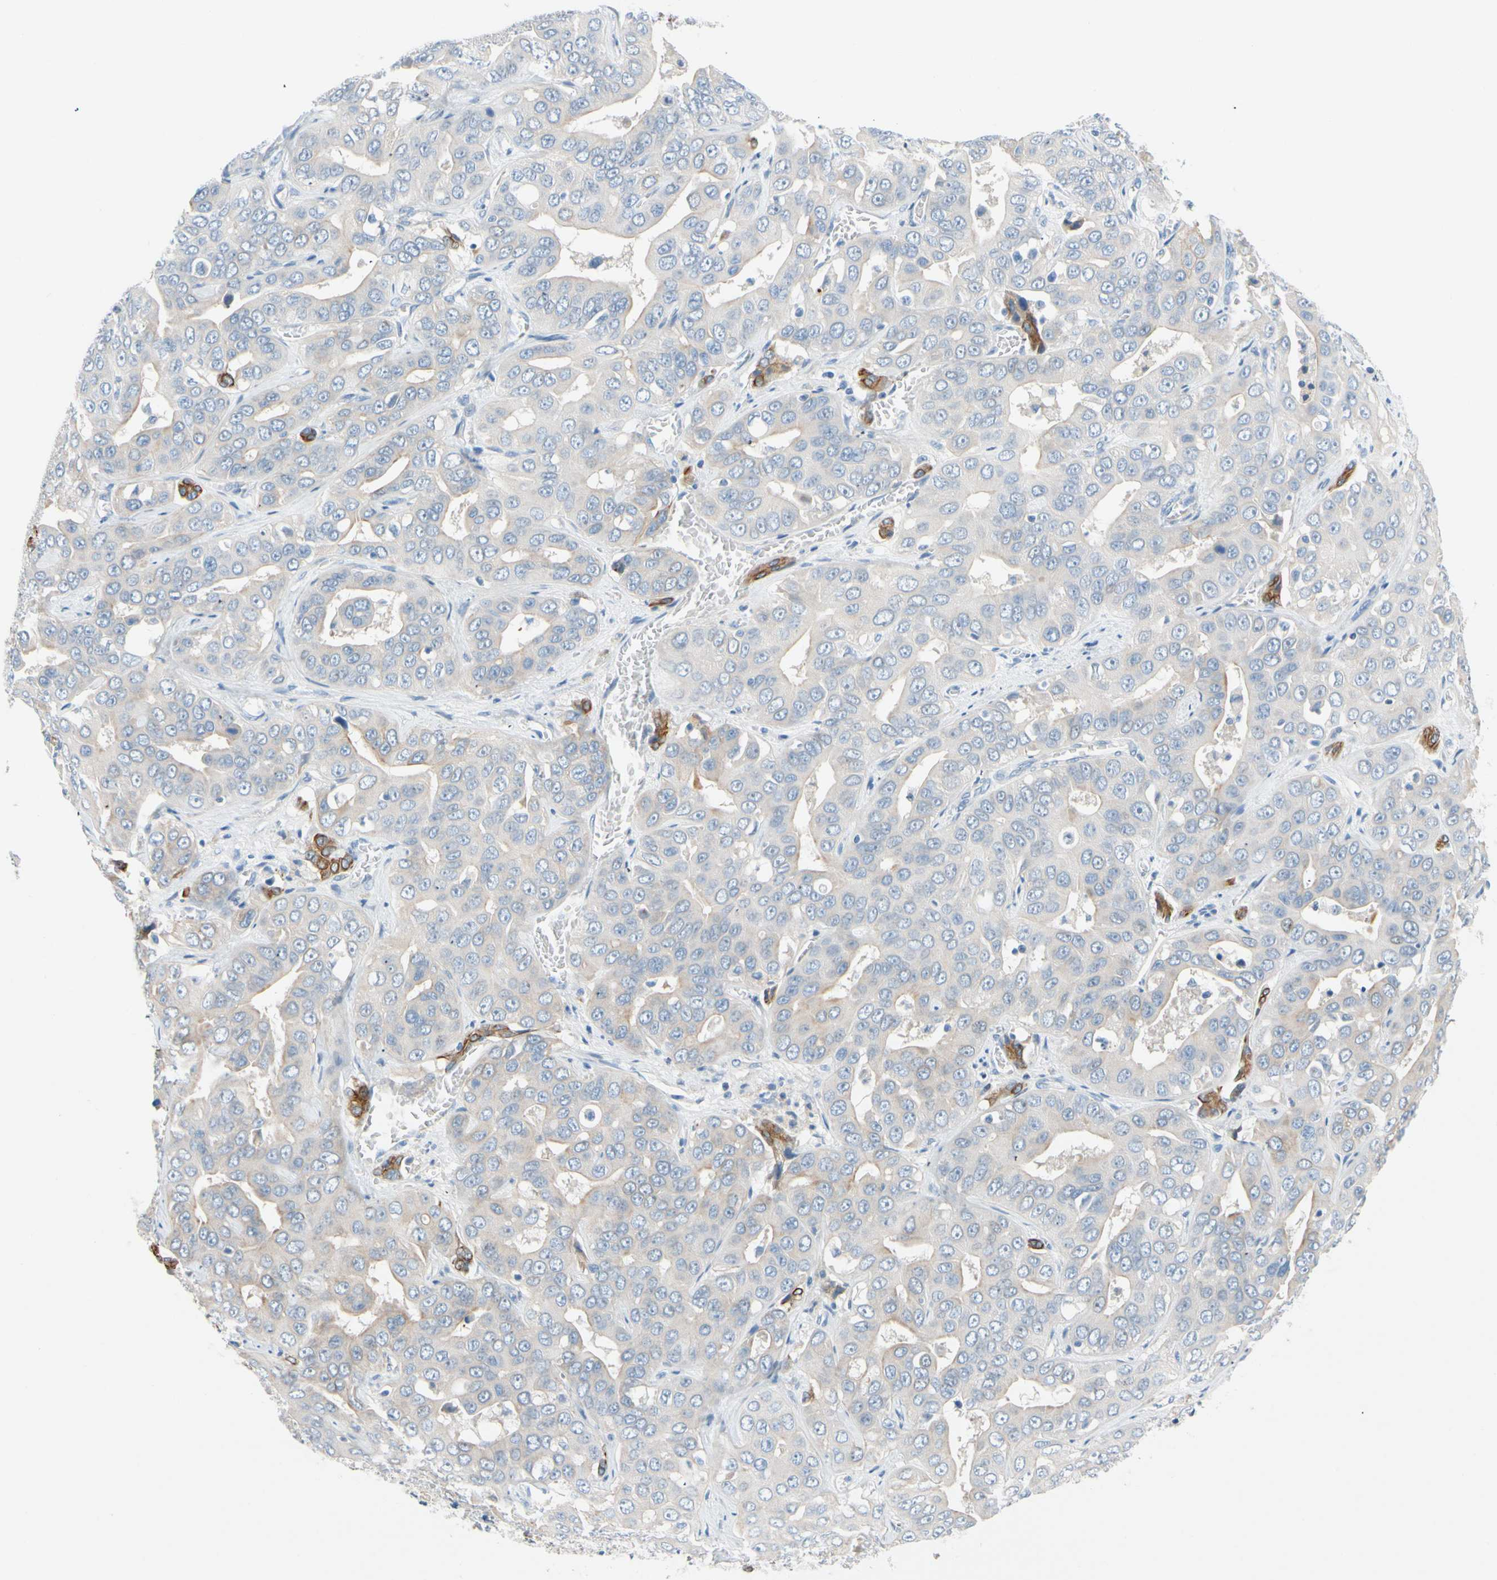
{"staining": {"intensity": "negative", "quantity": "none", "location": "none"}, "tissue": "liver cancer", "cell_type": "Tumor cells", "image_type": "cancer", "snomed": [{"axis": "morphology", "description": "Cholangiocarcinoma"}, {"axis": "topography", "description": "Liver"}], "caption": "Liver cancer stained for a protein using immunohistochemistry displays no expression tumor cells.", "gene": "ZNF132", "patient": {"sex": "female", "age": 52}}